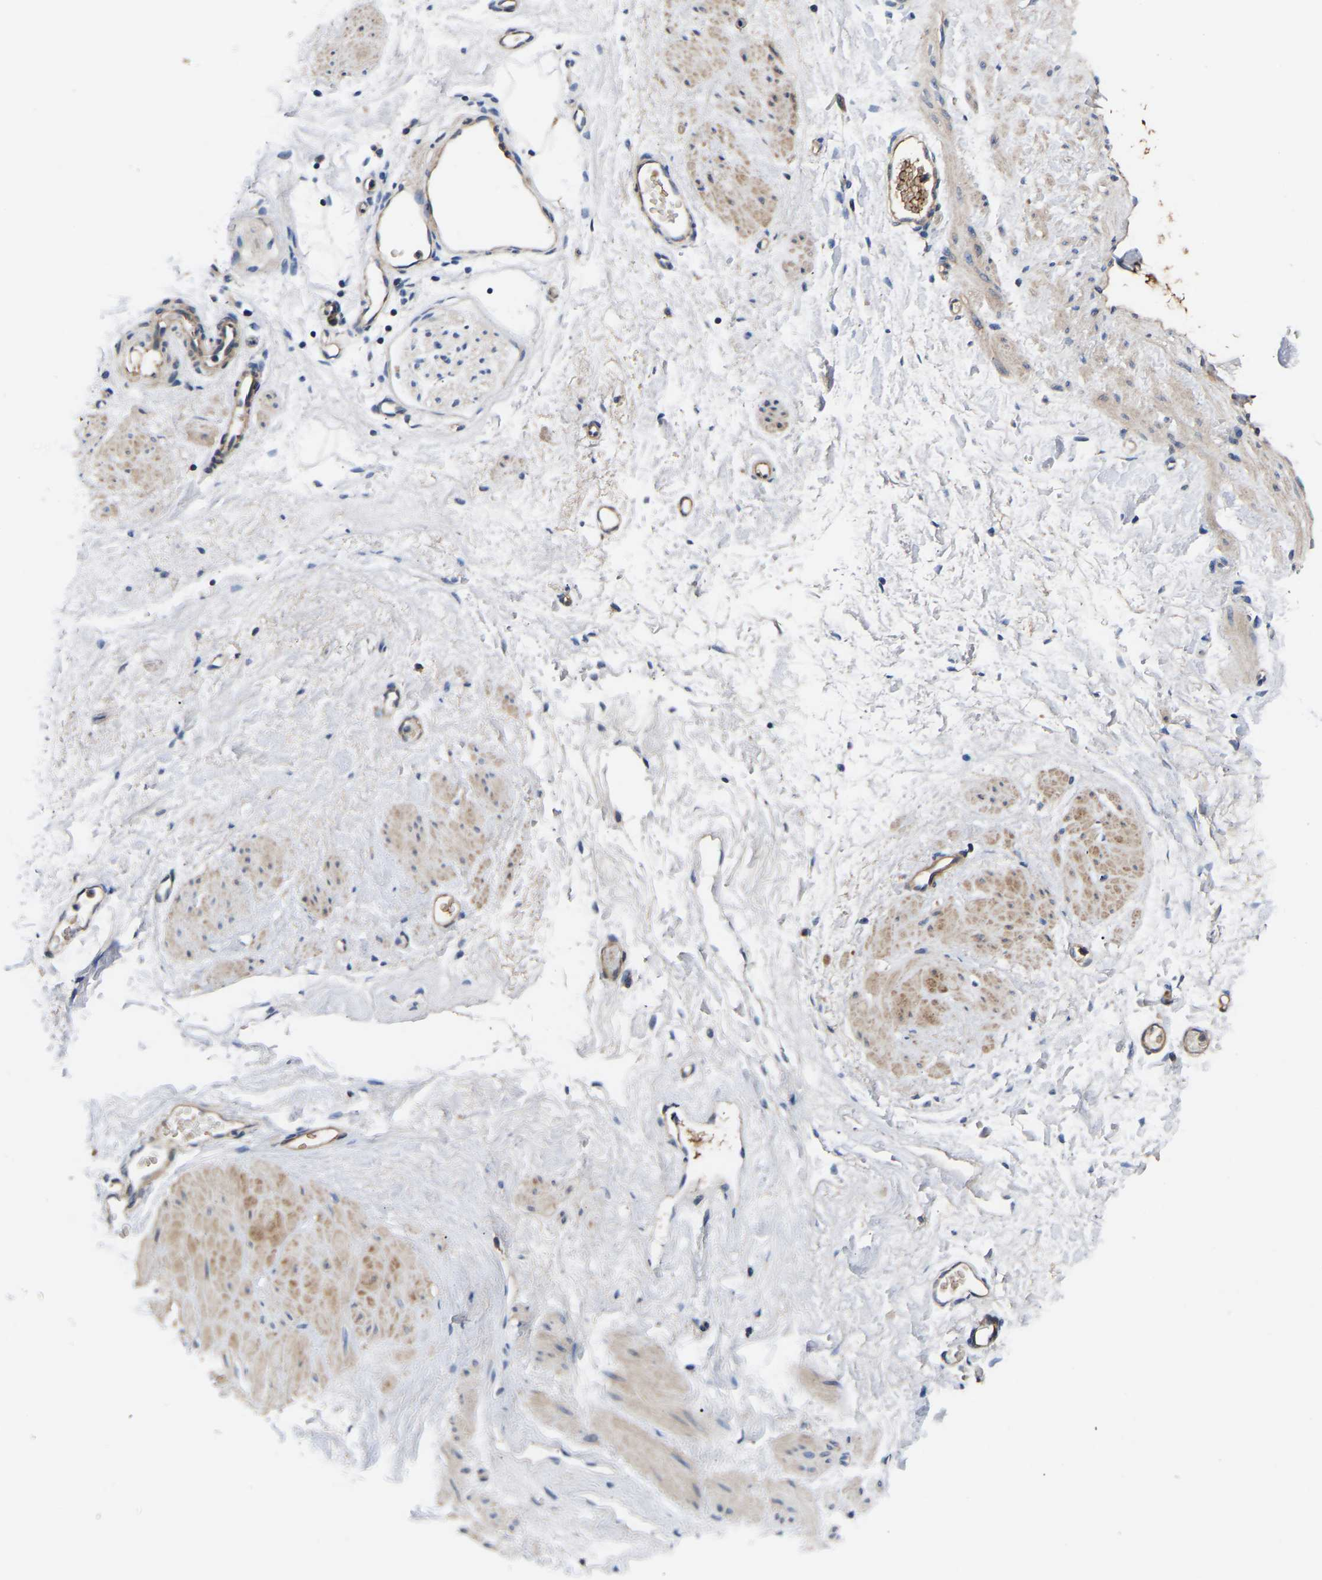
{"staining": {"intensity": "moderate", "quantity": "25%-75%", "location": "cytoplasmic/membranous"}, "tissue": "adipose tissue", "cell_type": "Adipocytes", "image_type": "normal", "snomed": [{"axis": "morphology", "description": "Normal tissue, NOS"}, {"axis": "topography", "description": "Soft tissue"}], "caption": "Immunohistochemistry (IHC) (DAB (3,3'-diaminobenzidine)) staining of normal human adipose tissue demonstrates moderate cytoplasmic/membranous protein positivity in approximately 25%-75% of adipocytes. (IHC, brightfield microscopy, high magnification).", "gene": "AIMP2", "patient": {"sex": "male", "age": 72}}